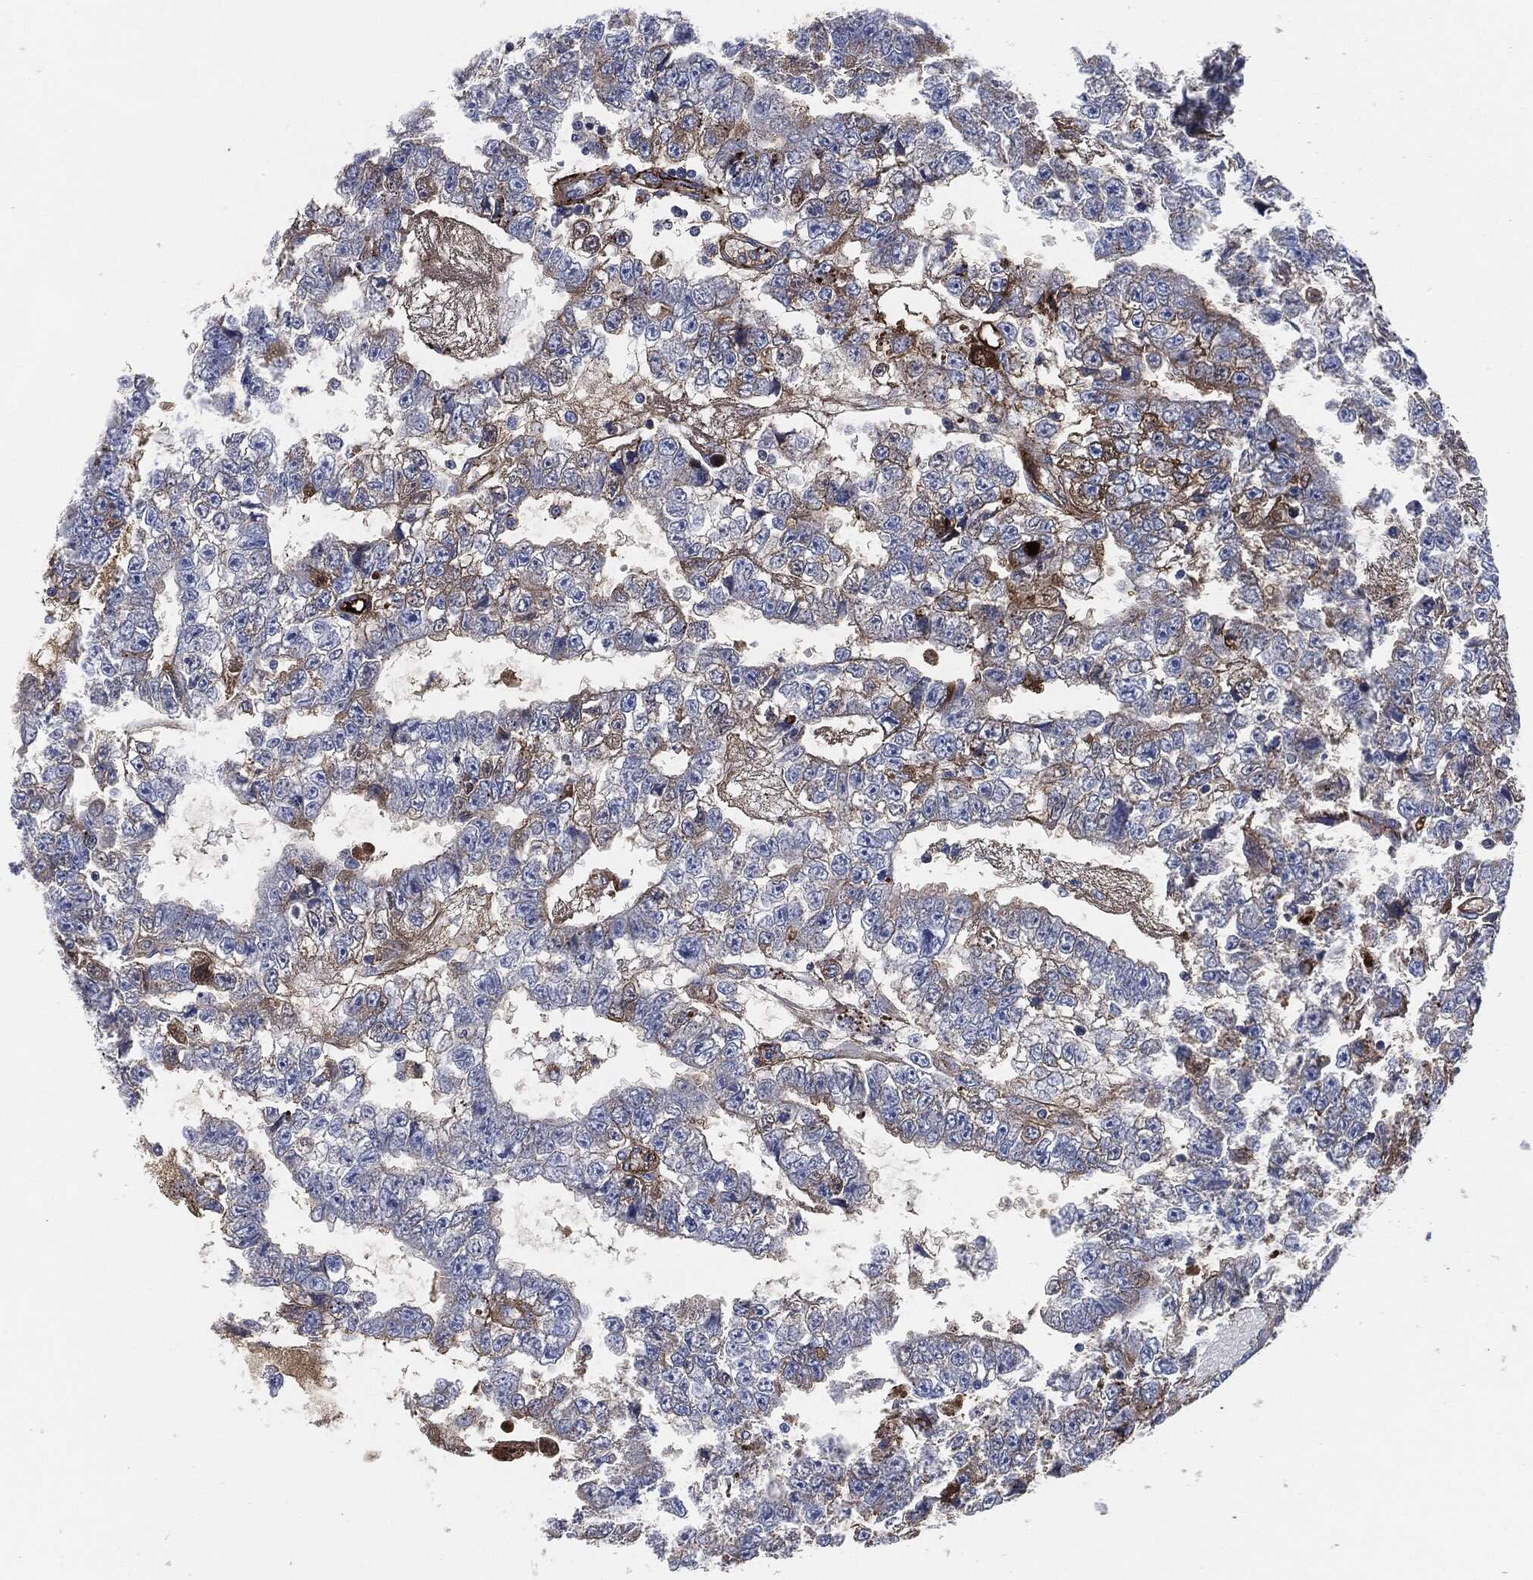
{"staining": {"intensity": "moderate", "quantity": "<25%", "location": "cytoplasmic/membranous"}, "tissue": "testis cancer", "cell_type": "Tumor cells", "image_type": "cancer", "snomed": [{"axis": "morphology", "description": "Carcinoma, Embryonal, NOS"}, {"axis": "topography", "description": "Testis"}], "caption": "A brown stain labels moderate cytoplasmic/membranous positivity of a protein in human testis cancer tumor cells.", "gene": "APOB", "patient": {"sex": "male", "age": 25}}